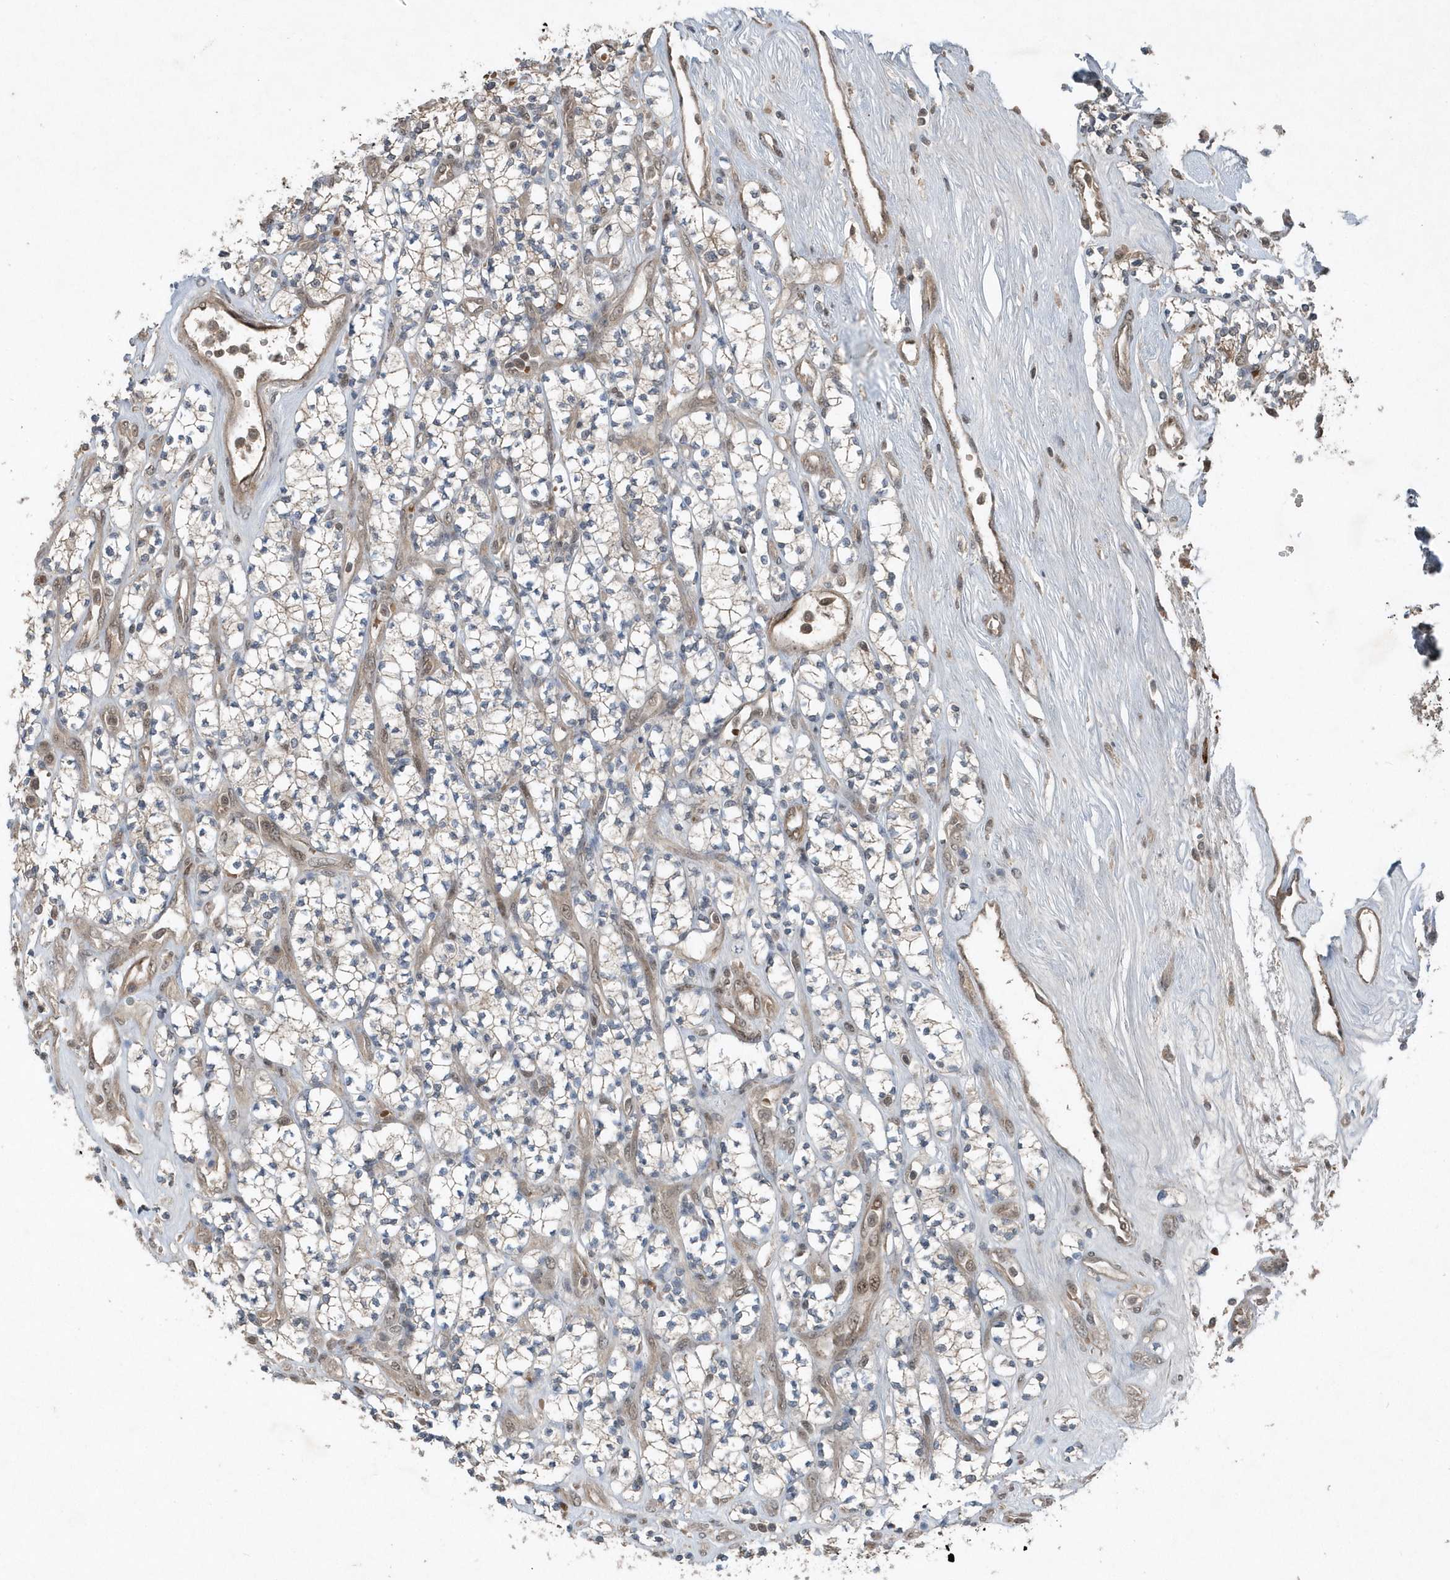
{"staining": {"intensity": "weak", "quantity": "<25%", "location": "cytoplasmic/membranous"}, "tissue": "renal cancer", "cell_type": "Tumor cells", "image_type": "cancer", "snomed": [{"axis": "morphology", "description": "Adenocarcinoma, NOS"}, {"axis": "topography", "description": "Kidney"}], "caption": "Histopathology image shows no significant protein staining in tumor cells of renal cancer.", "gene": "QTRT2", "patient": {"sex": "male", "age": 77}}